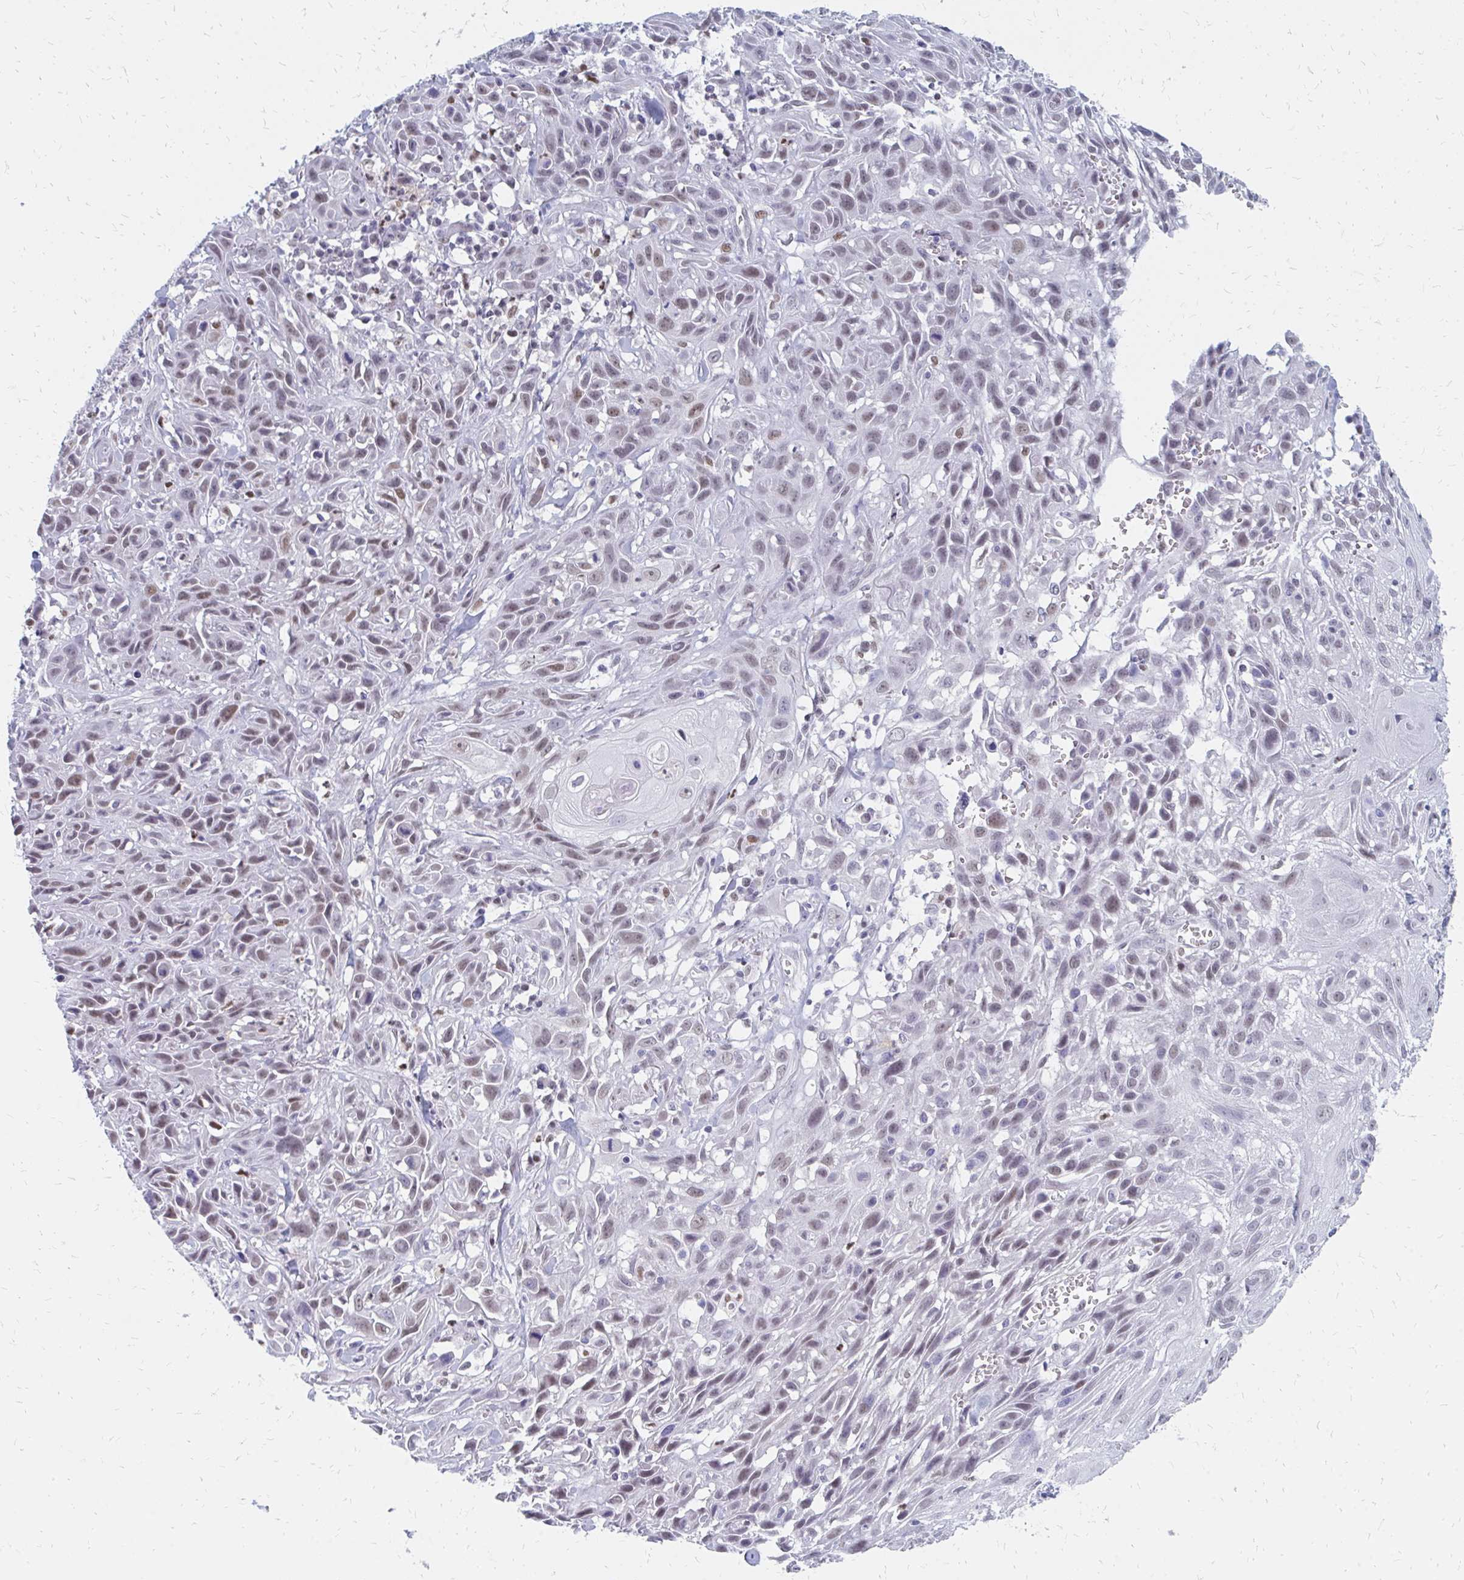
{"staining": {"intensity": "weak", "quantity": ">75%", "location": "nuclear"}, "tissue": "skin cancer", "cell_type": "Tumor cells", "image_type": "cancer", "snomed": [{"axis": "morphology", "description": "Squamous cell carcinoma, NOS"}, {"axis": "topography", "description": "Skin"}, {"axis": "topography", "description": "Vulva"}], "caption": "Weak nuclear positivity for a protein is appreciated in approximately >75% of tumor cells of skin cancer (squamous cell carcinoma) using IHC.", "gene": "PLK3", "patient": {"sex": "female", "age": 83}}